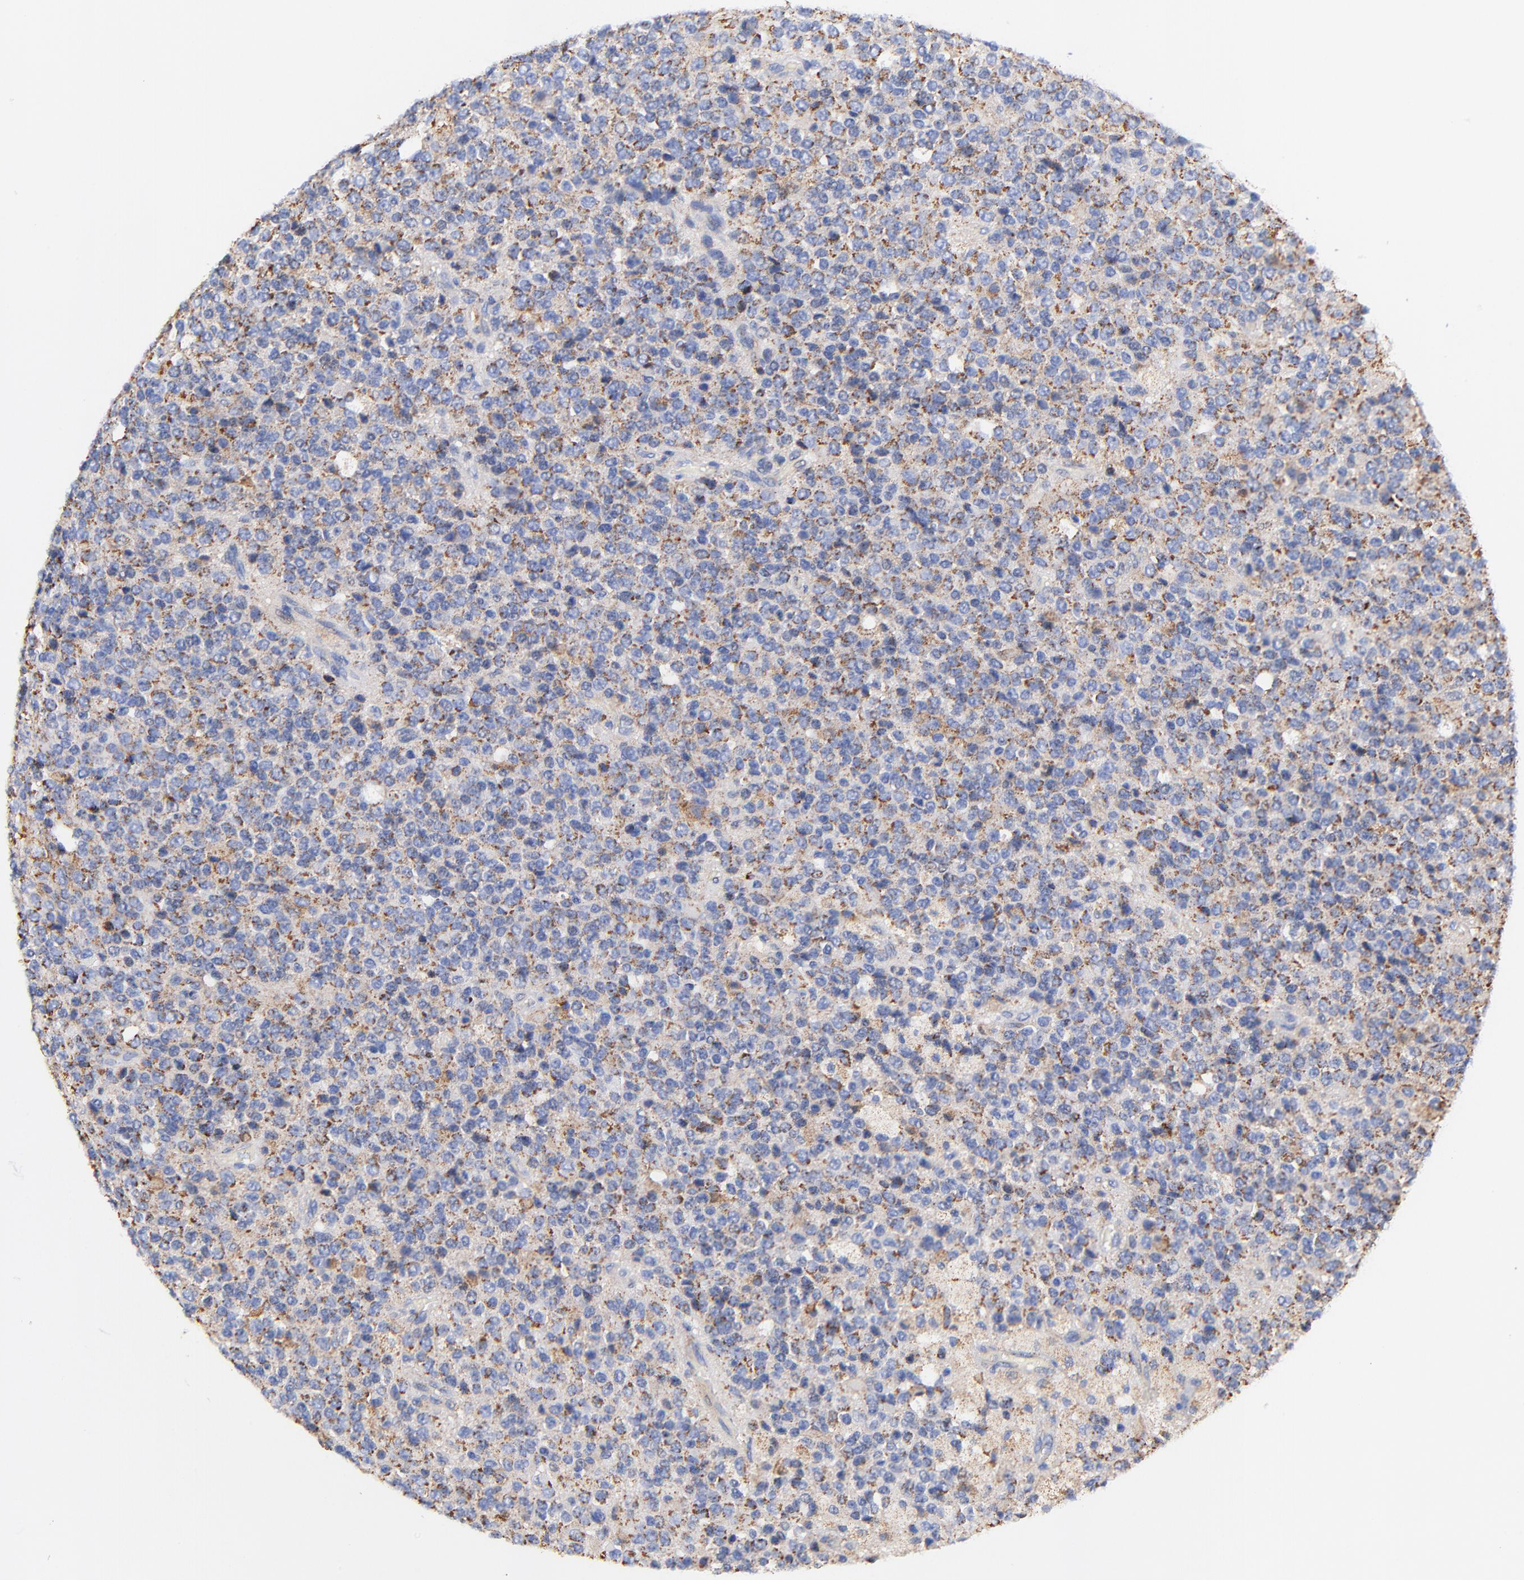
{"staining": {"intensity": "moderate", "quantity": "25%-75%", "location": "cytoplasmic/membranous"}, "tissue": "glioma", "cell_type": "Tumor cells", "image_type": "cancer", "snomed": [{"axis": "morphology", "description": "Glioma, malignant, High grade"}, {"axis": "topography", "description": "pancreas cauda"}], "caption": "Malignant glioma (high-grade) stained for a protein shows moderate cytoplasmic/membranous positivity in tumor cells.", "gene": "ATP5F1D", "patient": {"sex": "male", "age": 60}}